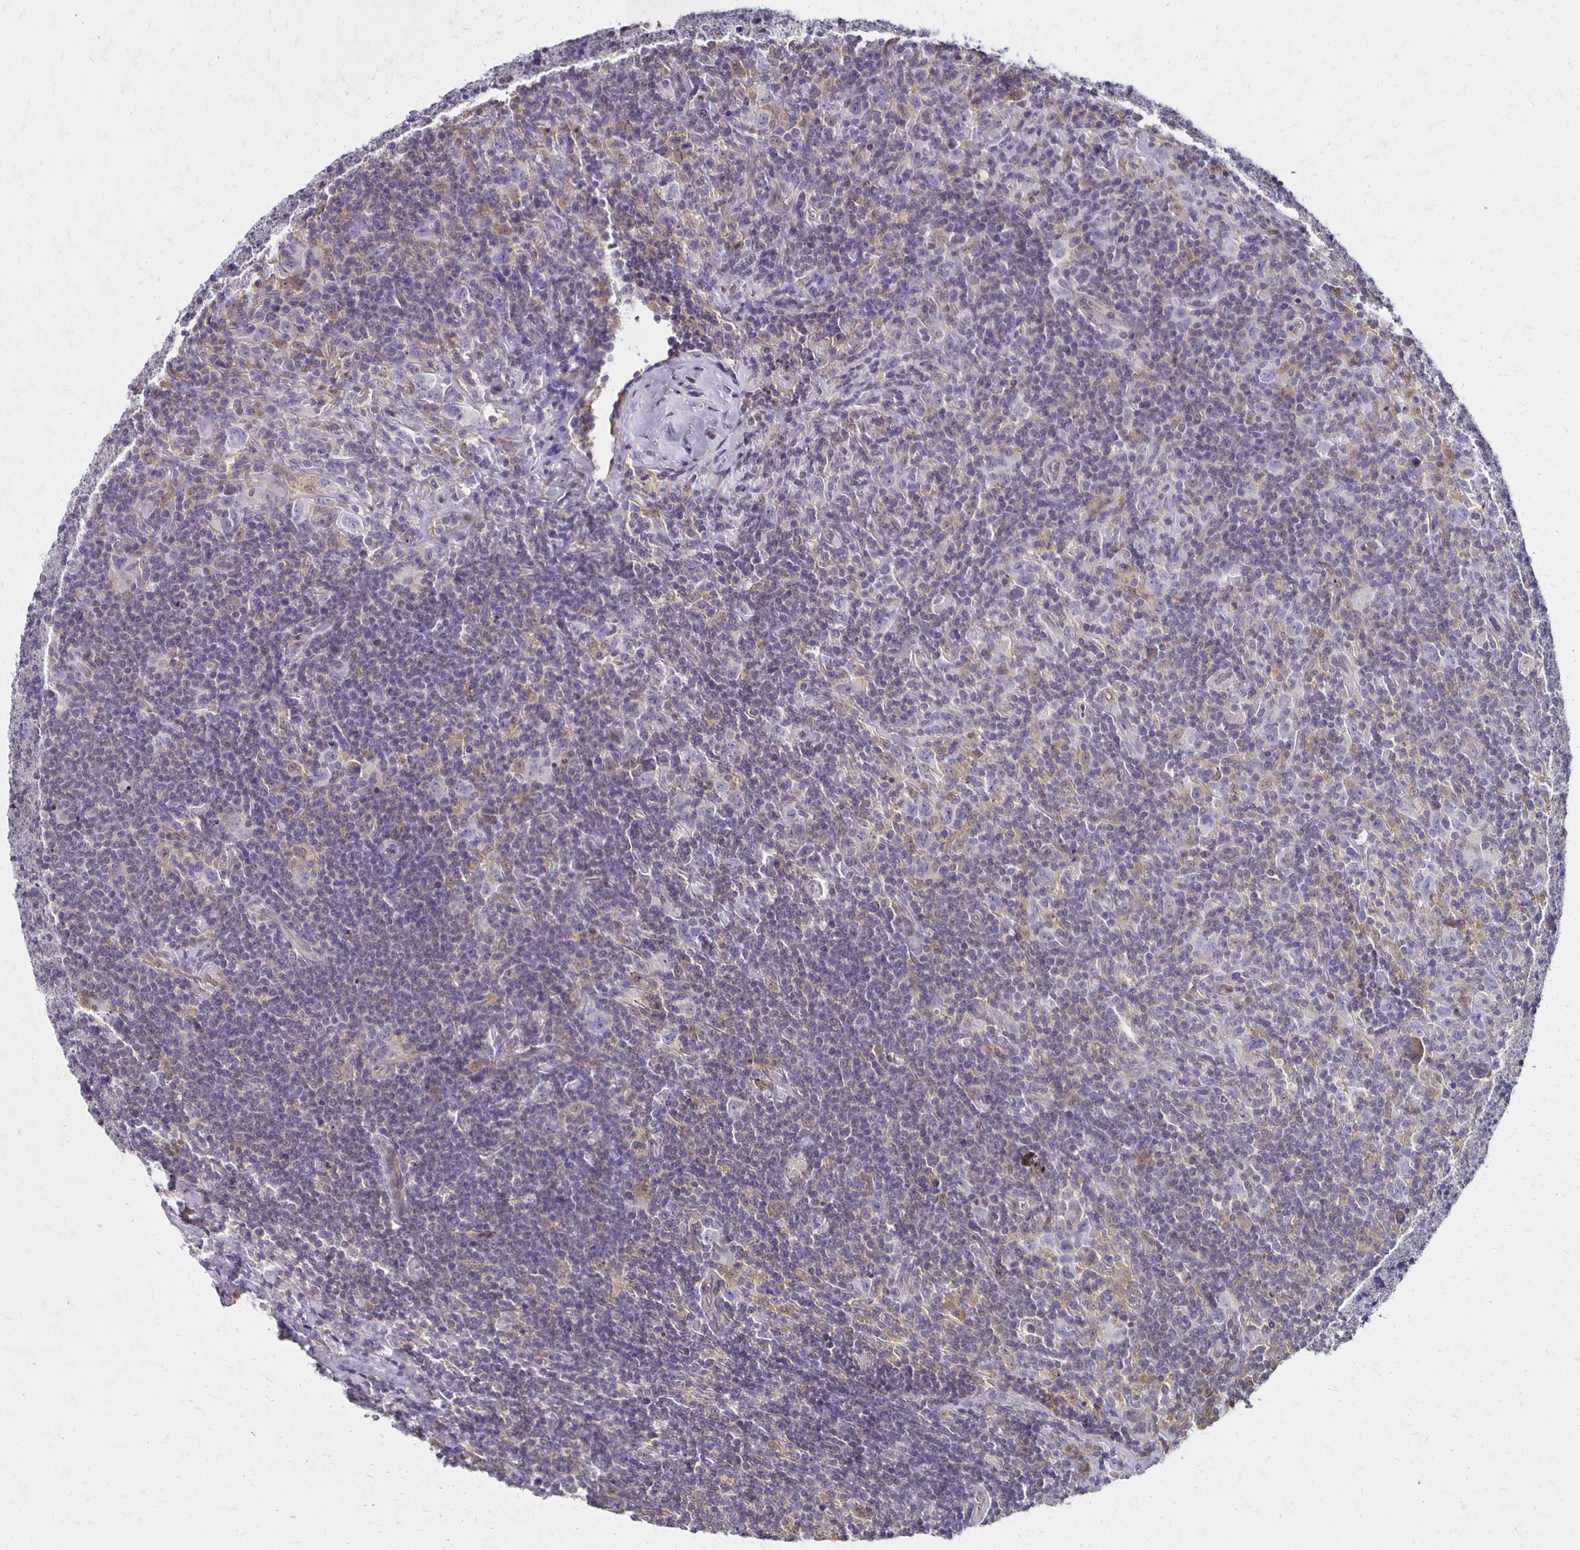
{"staining": {"intensity": "negative", "quantity": "none", "location": "none"}, "tissue": "lymphoma", "cell_type": "Tumor cells", "image_type": "cancer", "snomed": [{"axis": "morphology", "description": "Hodgkin's disease, NOS"}, {"axis": "topography", "description": "Lymph node"}], "caption": "DAB immunohistochemical staining of Hodgkin's disease shows no significant expression in tumor cells.", "gene": "GPX4", "patient": {"sex": "female", "age": 18}}